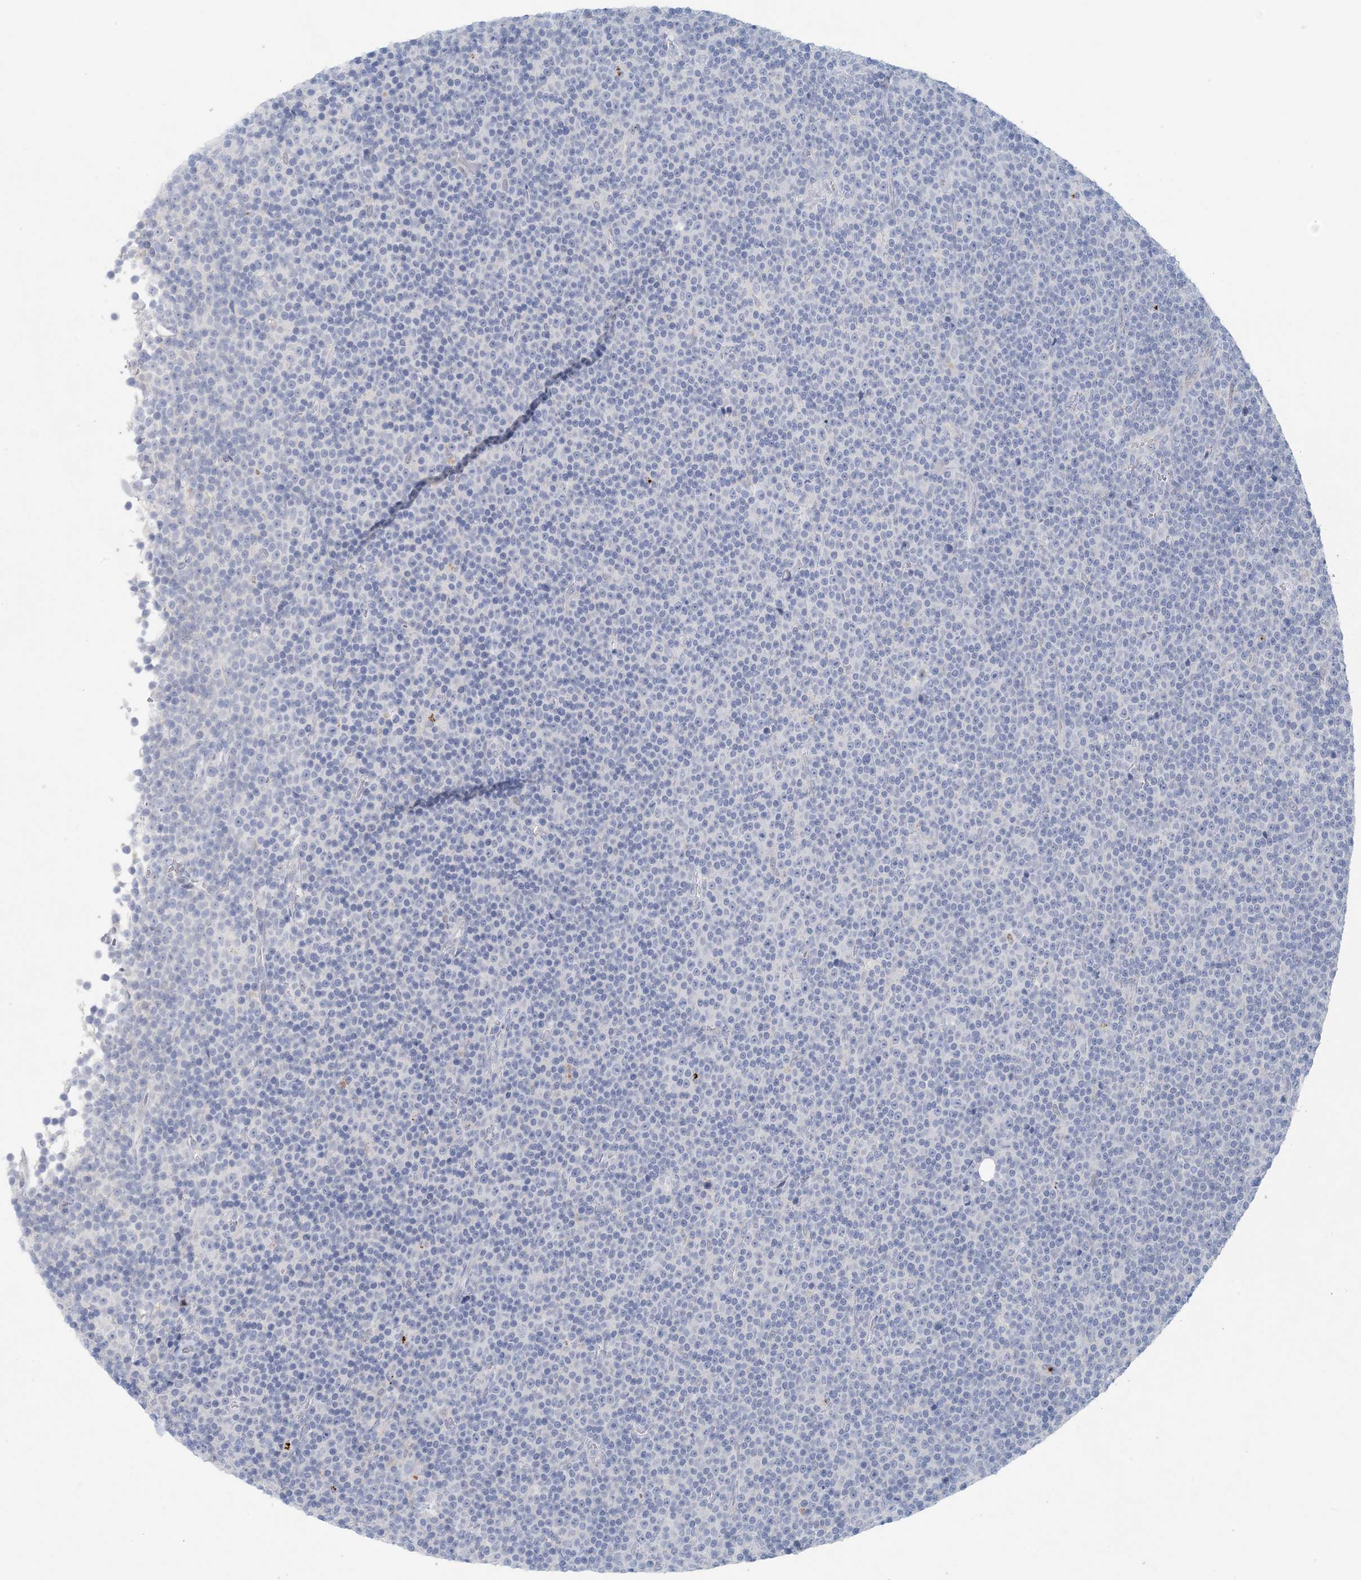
{"staining": {"intensity": "negative", "quantity": "none", "location": "none"}, "tissue": "lymphoma", "cell_type": "Tumor cells", "image_type": "cancer", "snomed": [{"axis": "morphology", "description": "Malignant lymphoma, non-Hodgkin's type, Low grade"}, {"axis": "topography", "description": "Lymph node"}], "caption": "There is no significant positivity in tumor cells of low-grade malignant lymphoma, non-Hodgkin's type.", "gene": "GABRG1", "patient": {"sex": "female", "age": 67}}